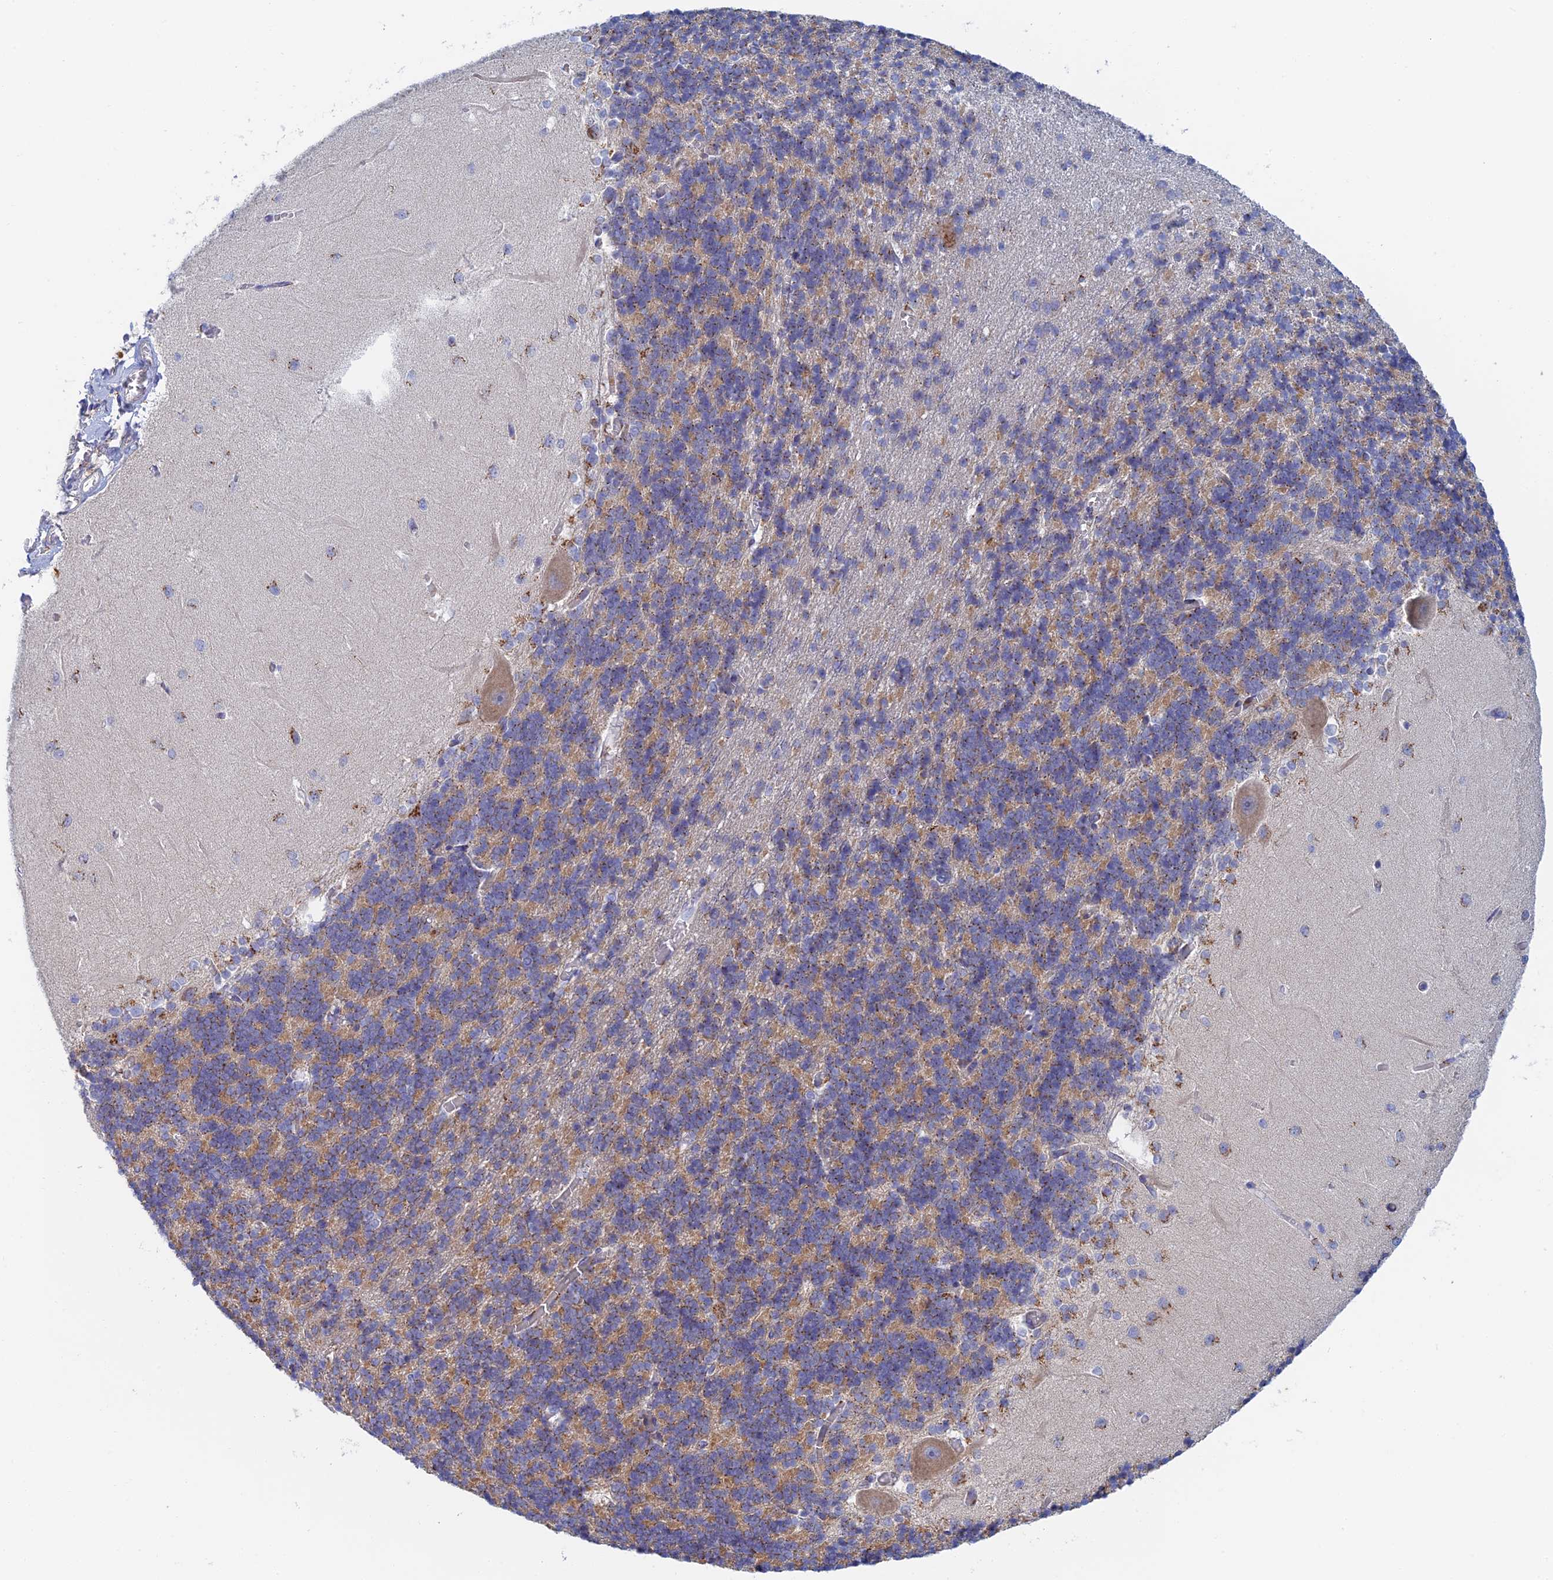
{"staining": {"intensity": "moderate", "quantity": "<25%", "location": "cytoplasmic/membranous"}, "tissue": "cerebellum", "cell_type": "Cells in granular layer", "image_type": "normal", "snomed": [{"axis": "morphology", "description": "Normal tissue, NOS"}, {"axis": "topography", "description": "Cerebellum"}], "caption": "IHC staining of benign cerebellum, which exhibits low levels of moderate cytoplasmic/membranous staining in approximately <25% of cells in granular layer indicating moderate cytoplasmic/membranous protein positivity. The staining was performed using DAB (3,3'-diaminobenzidine) (brown) for protein detection and nuclei were counterstained in hematoxylin (blue).", "gene": "SLC24A3", "patient": {"sex": "male", "age": 37}}